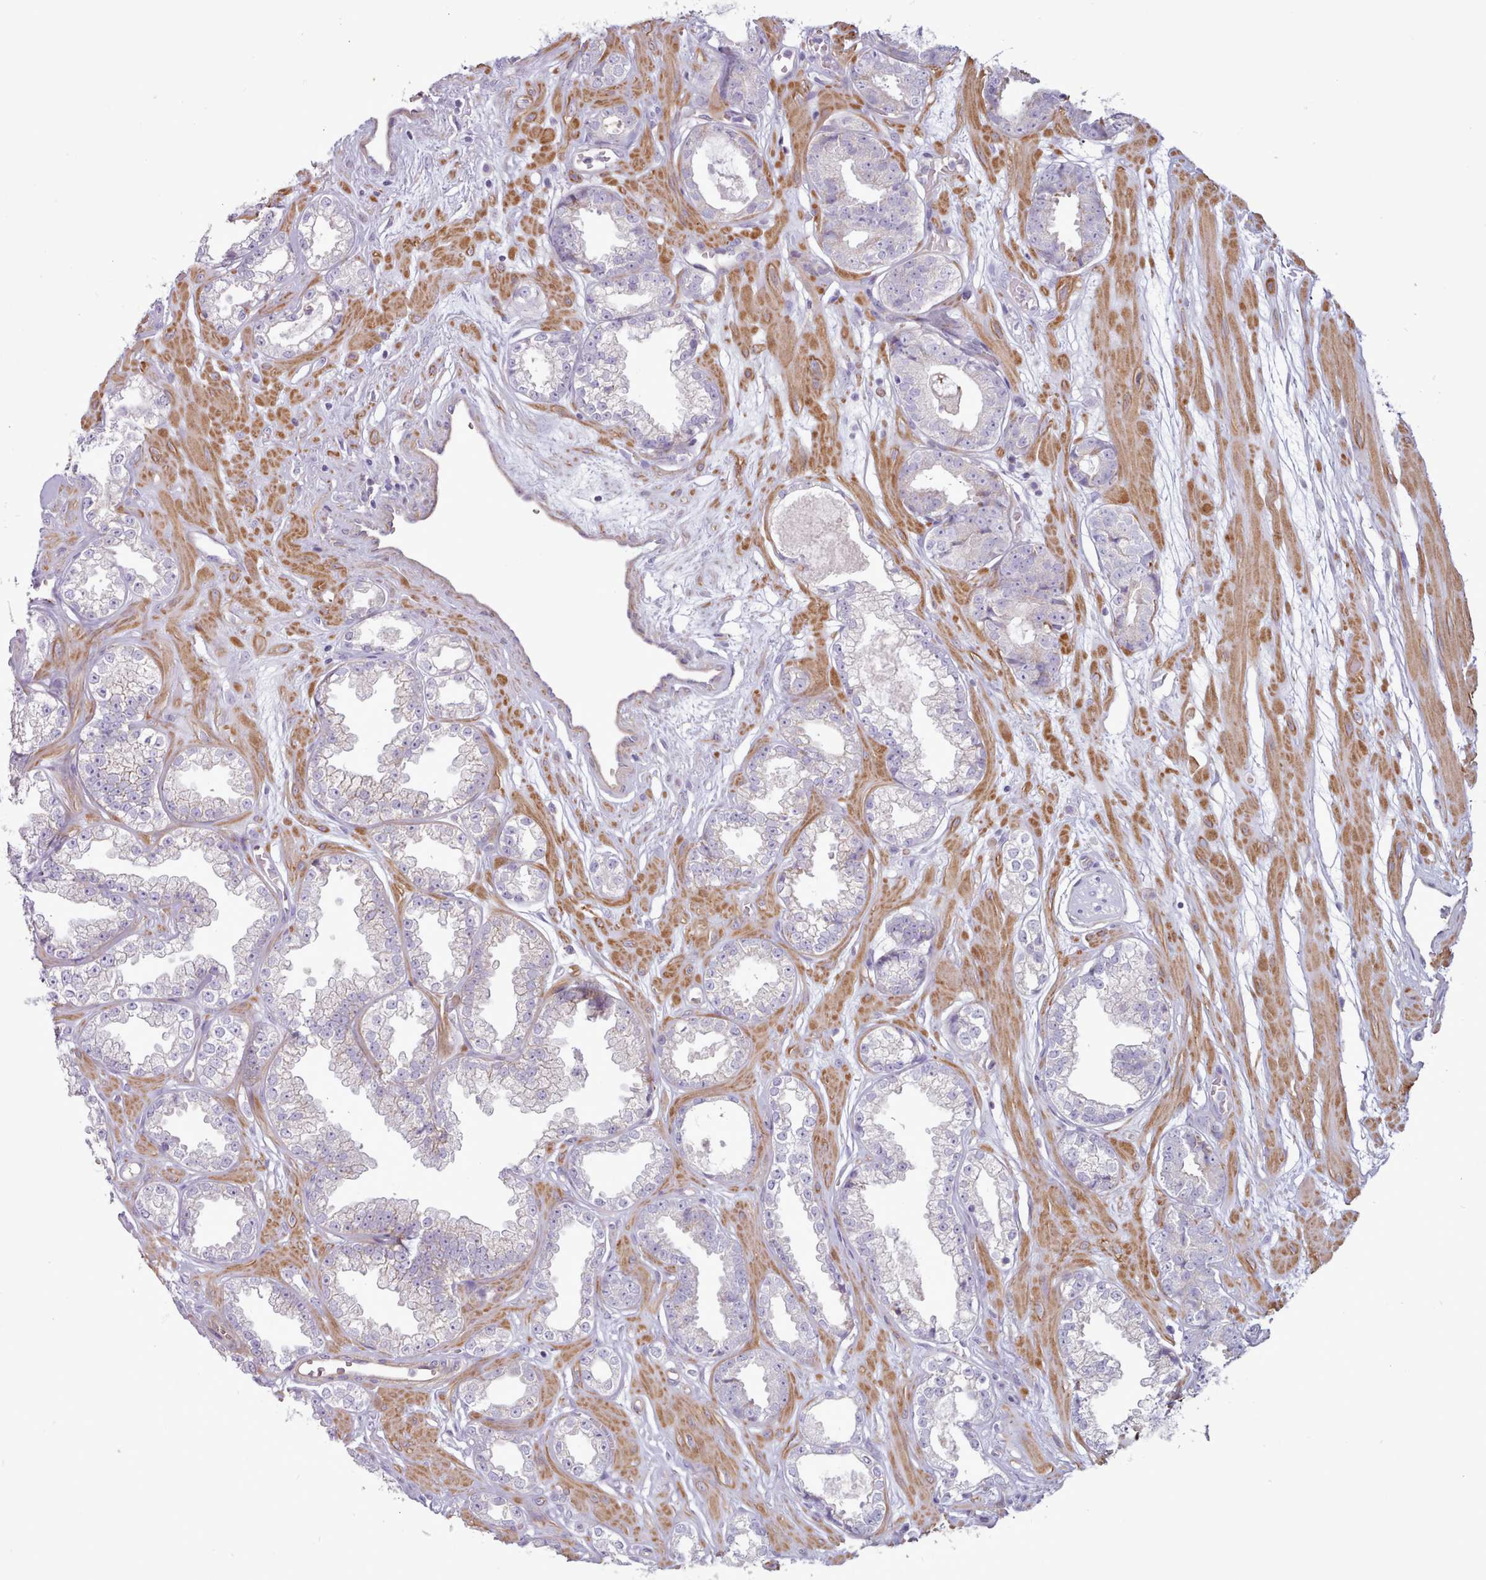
{"staining": {"intensity": "negative", "quantity": "none", "location": "none"}, "tissue": "prostate cancer", "cell_type": "Tumor cells", "image_type": "cancer", "snomed": [{"axis": "morphology", "description": "Adenocarcinoma, Low grade"}, {"axis": "topography", "description": "Prostate"}], "caption": "Image shows no significant protein expression in tumor cells of prostate cancer. (DAB IHC visualized using brightfield microscopy, high magnification).", "gene": "TENT4B", "patient": {"sex": "male", "age": 60}}